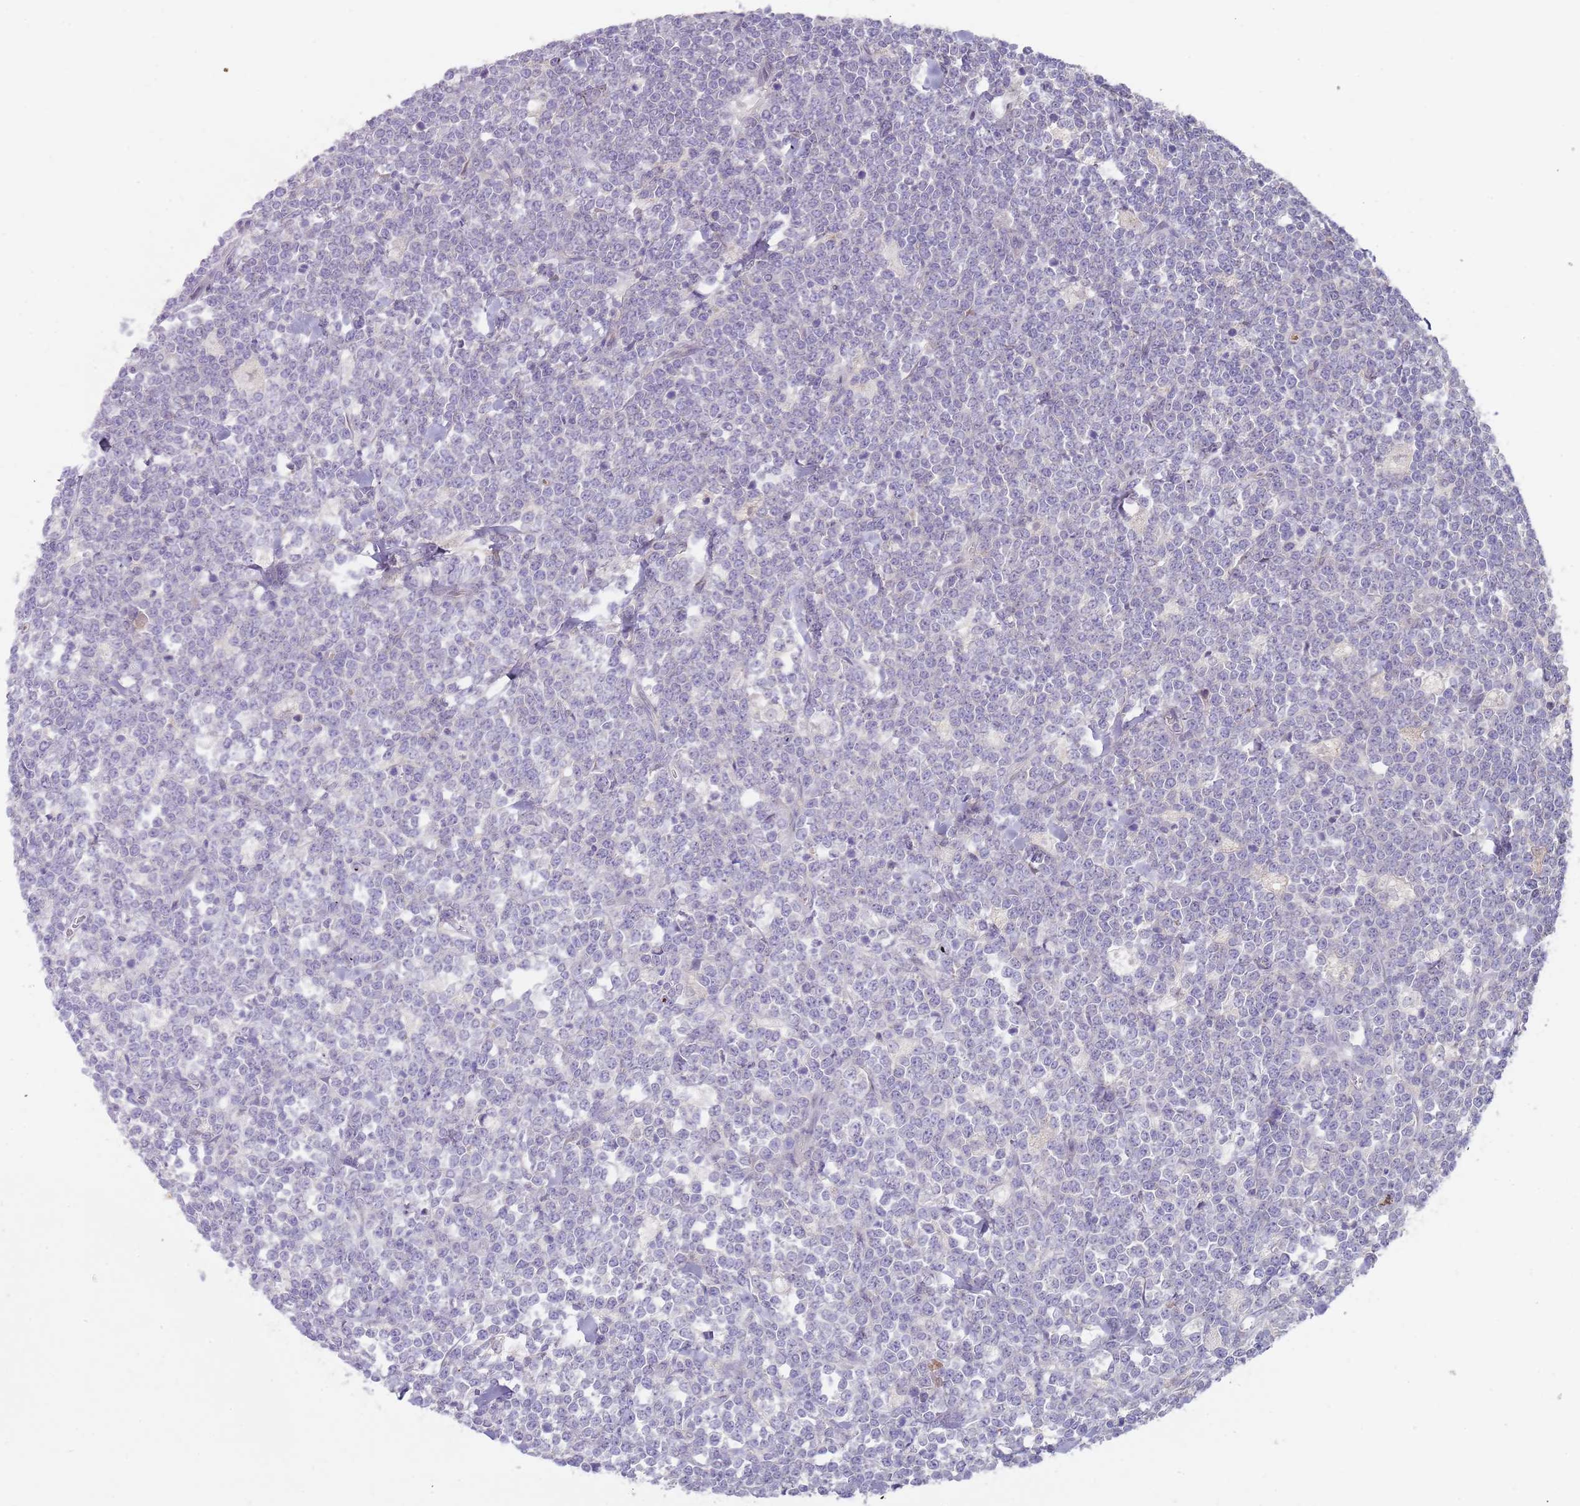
{"staining": {"intensity": "negative", "quantity": "none", "location": "none"}, "tissue": "lymphoma", "cell_type": "Tumor cells", "image_type": "cancer", "snomed": [{"axis": "morphology", "description": "Malignant lymphoma, non-Hodgkin's type, High grade"}, {"axis": "topography", "description": "Small intestine"}], "caption": "IHC of malignant lymphoma, non-Hodgkin's type (high-grade) exhibits no expression in tumor cells.", "gene": "PRAC1", "patient": {"sex": "male", "age": 8}}